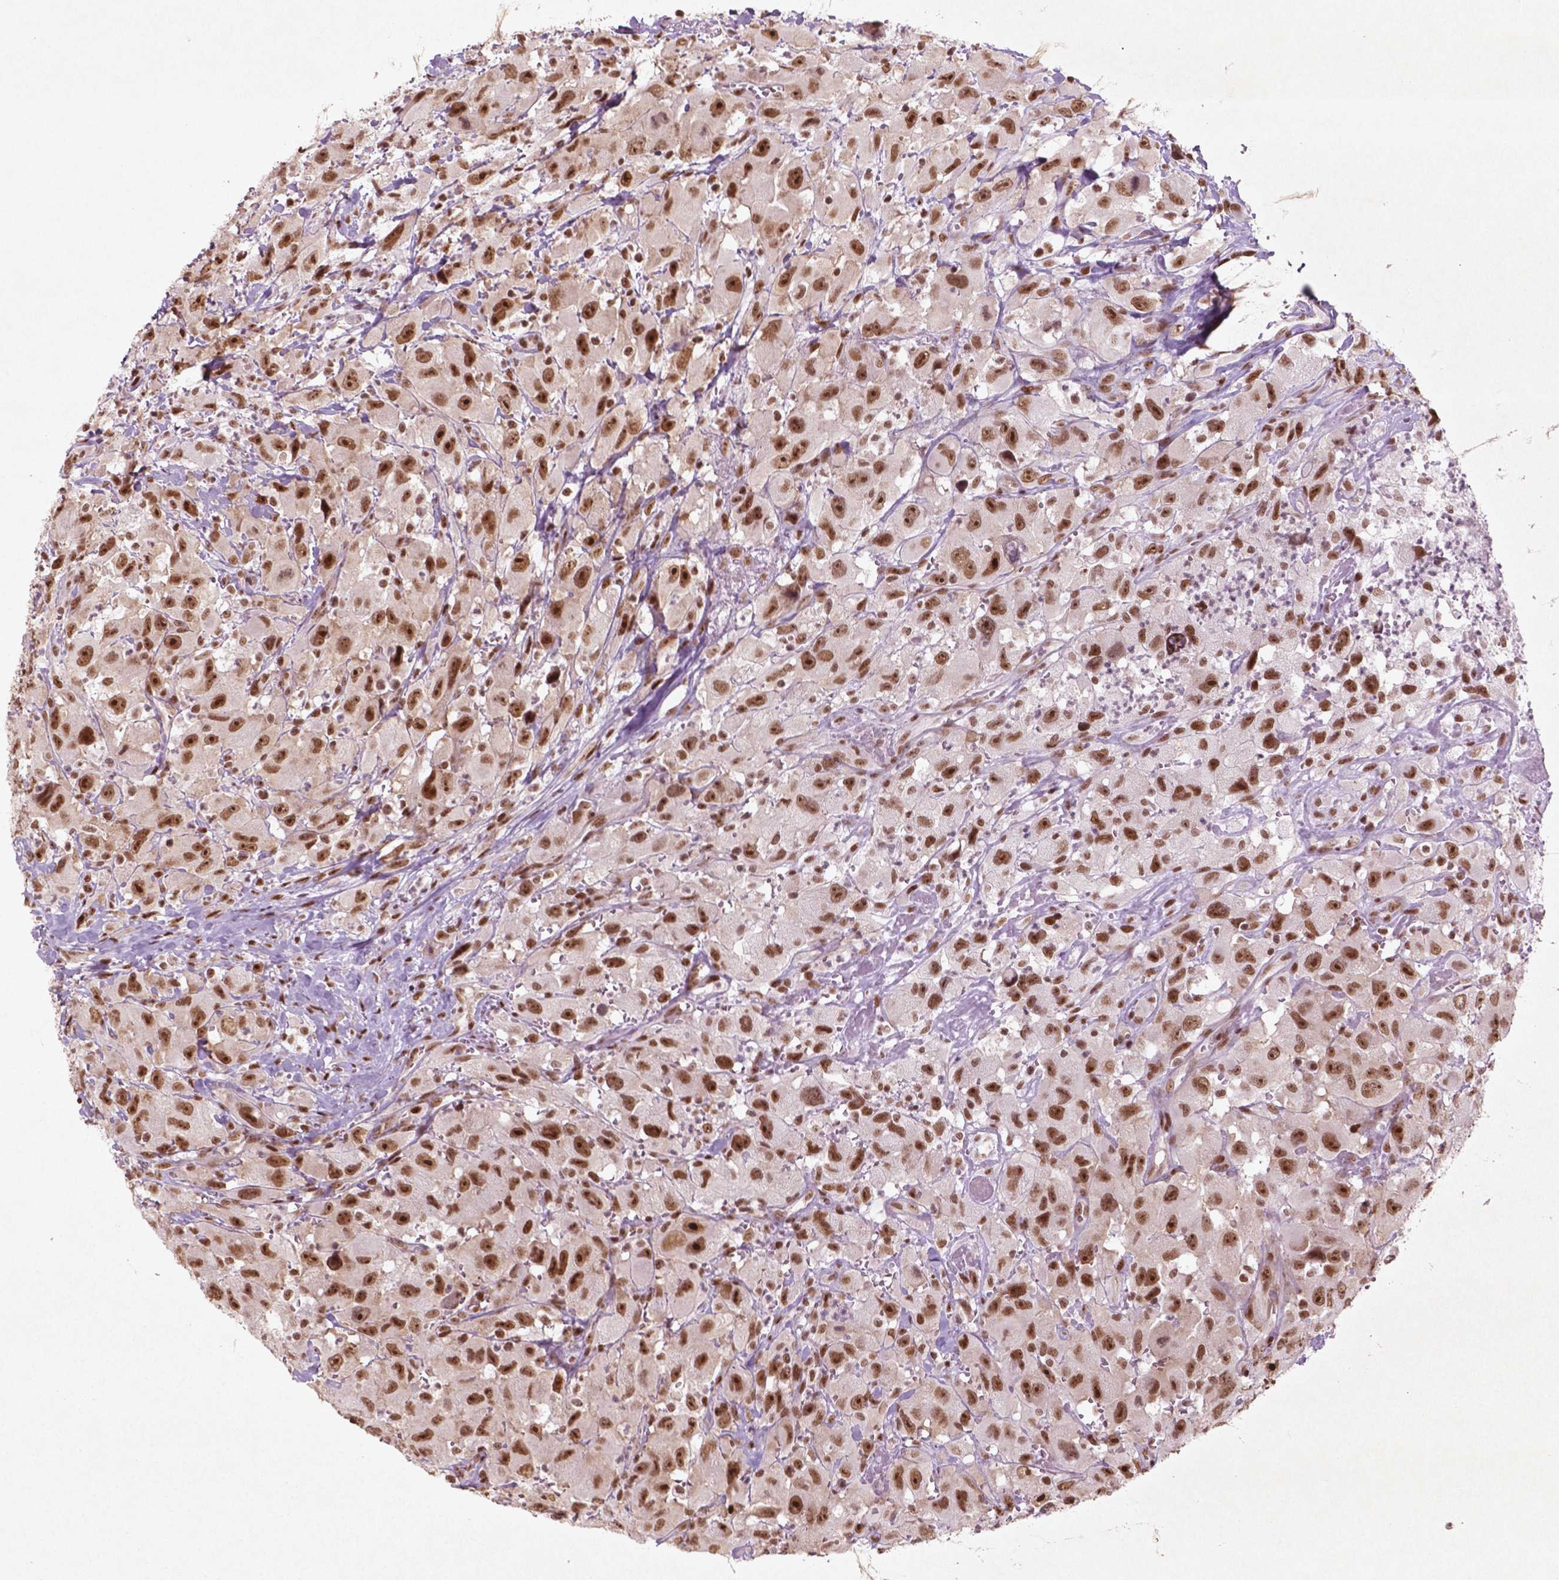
{"staining": {"intensity": "moderate", "quantity": ">75%", "location": "nuclear"}, "tissue": "head and neck cancer", "cell_type": "Tumor cells", "image_type": "cancer", "snomed": [{"axis": "morphology", "description": "Squamous cell carcinoma, NOS"}, {"axis": "morphology", "description": "Squamous cell carcinoma, metastatic, NOS"}, {"axis": "topography", "description": "Oral tissue"}, {"axis": "topography", "description": "Head-Neck"}], "caption": "Immunohistochemistry histopathology image of human head and neck cancer stained for a protein (brown), which displays medium levels of moderate nuclear staining in approximately >75% of tumor cells.", "gene": "HMG20B", "patient": {"sex": "female", "age": 85}}